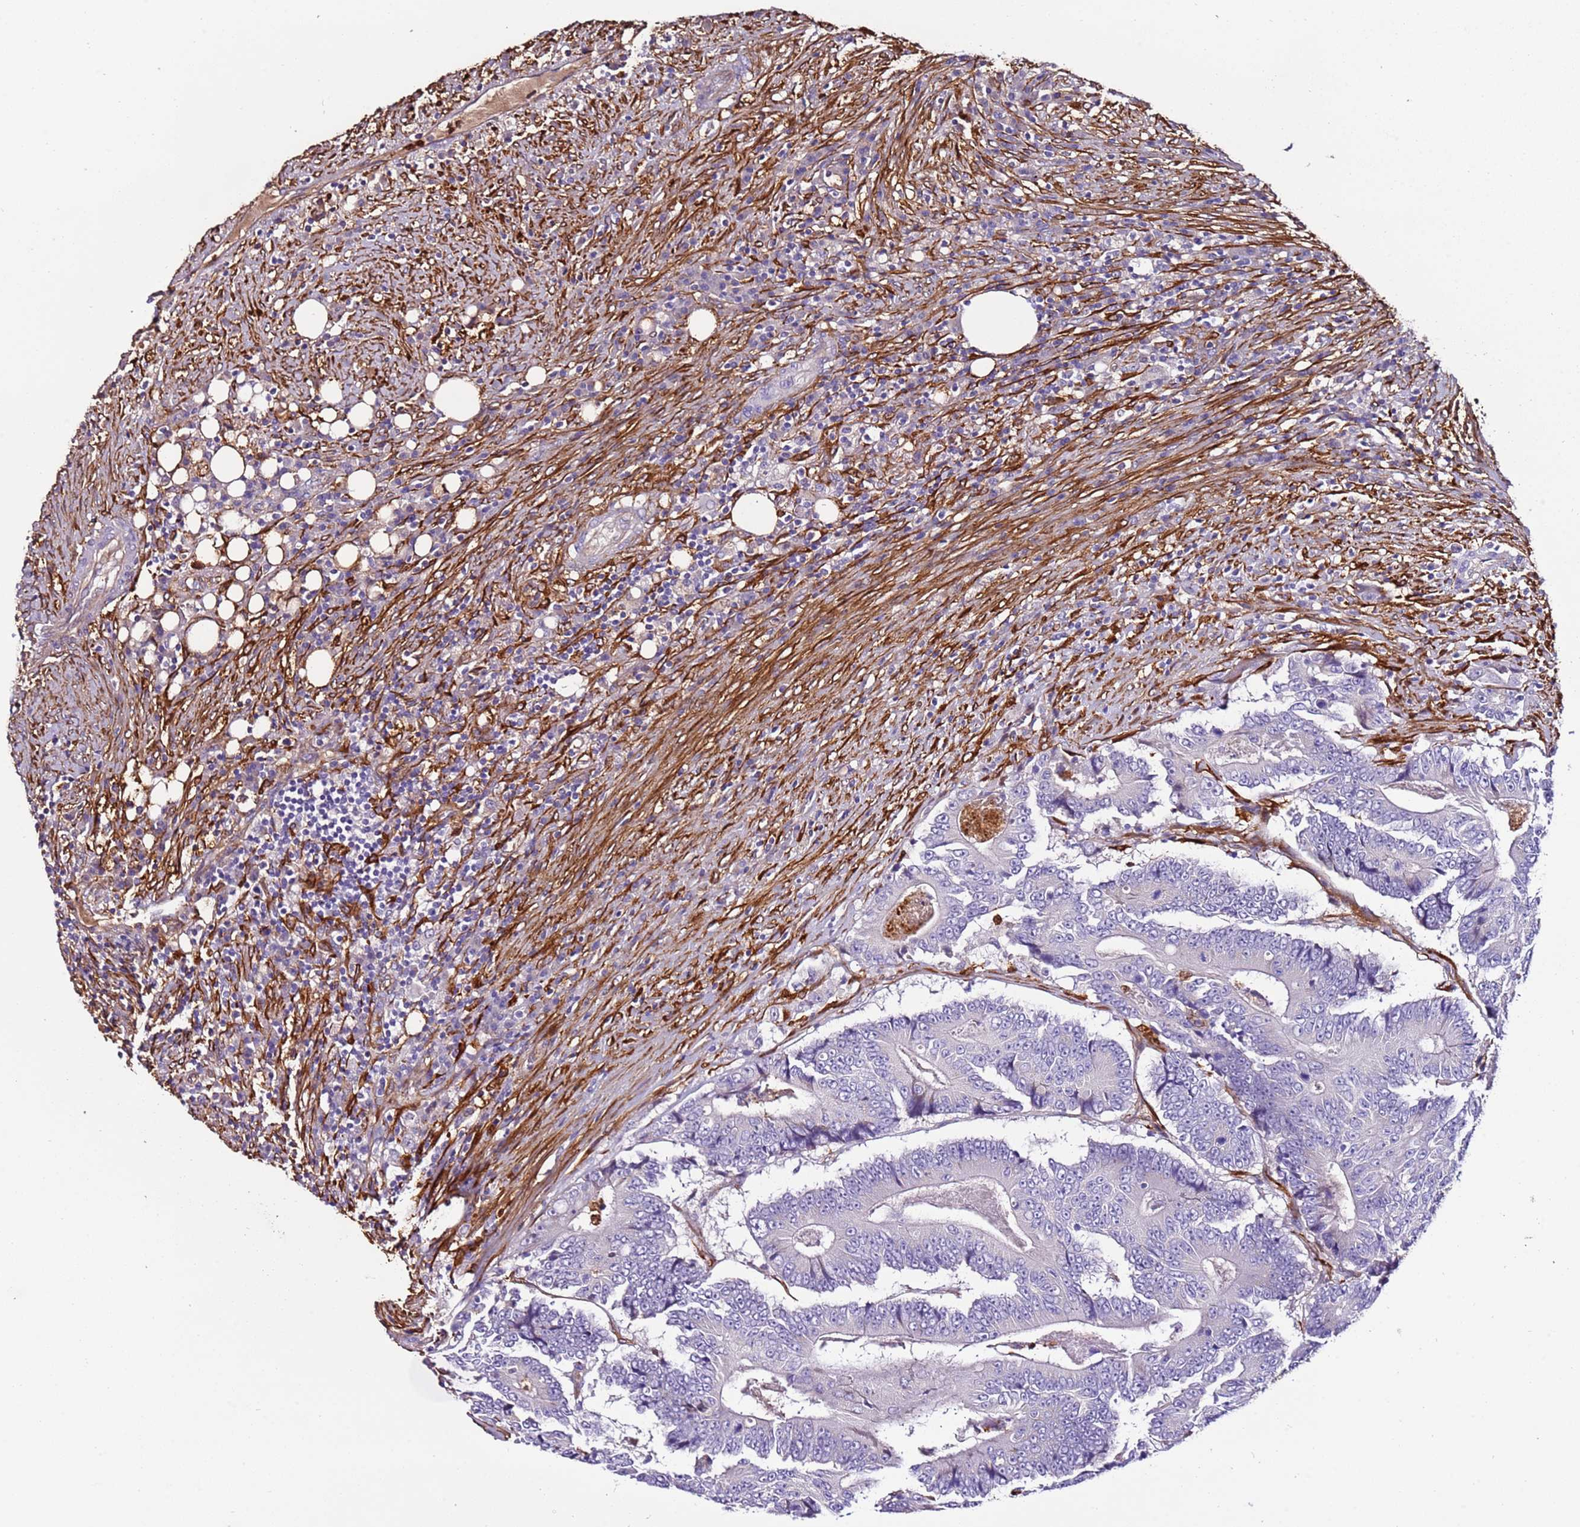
{"staining": {"intensity": "negative", "quantity": "none", "location": "none"}, "tissue": "colorectal cancer", "cell_type": "Tumor cells", "image_type": "cancer", "snomed": [{"axis": "morphology", "description": "Adenocarcinoma, NOS"}, {"axis": "topography", "description": "Colon"}], "caption": "Colorectal cancer (adenocarcinoma) stained for a protein using immunohistochemistry (IHC) exhibits no expression tumor cells.", "gene": "FAM174C", "patient": {"sex": "male", "age": 83}}